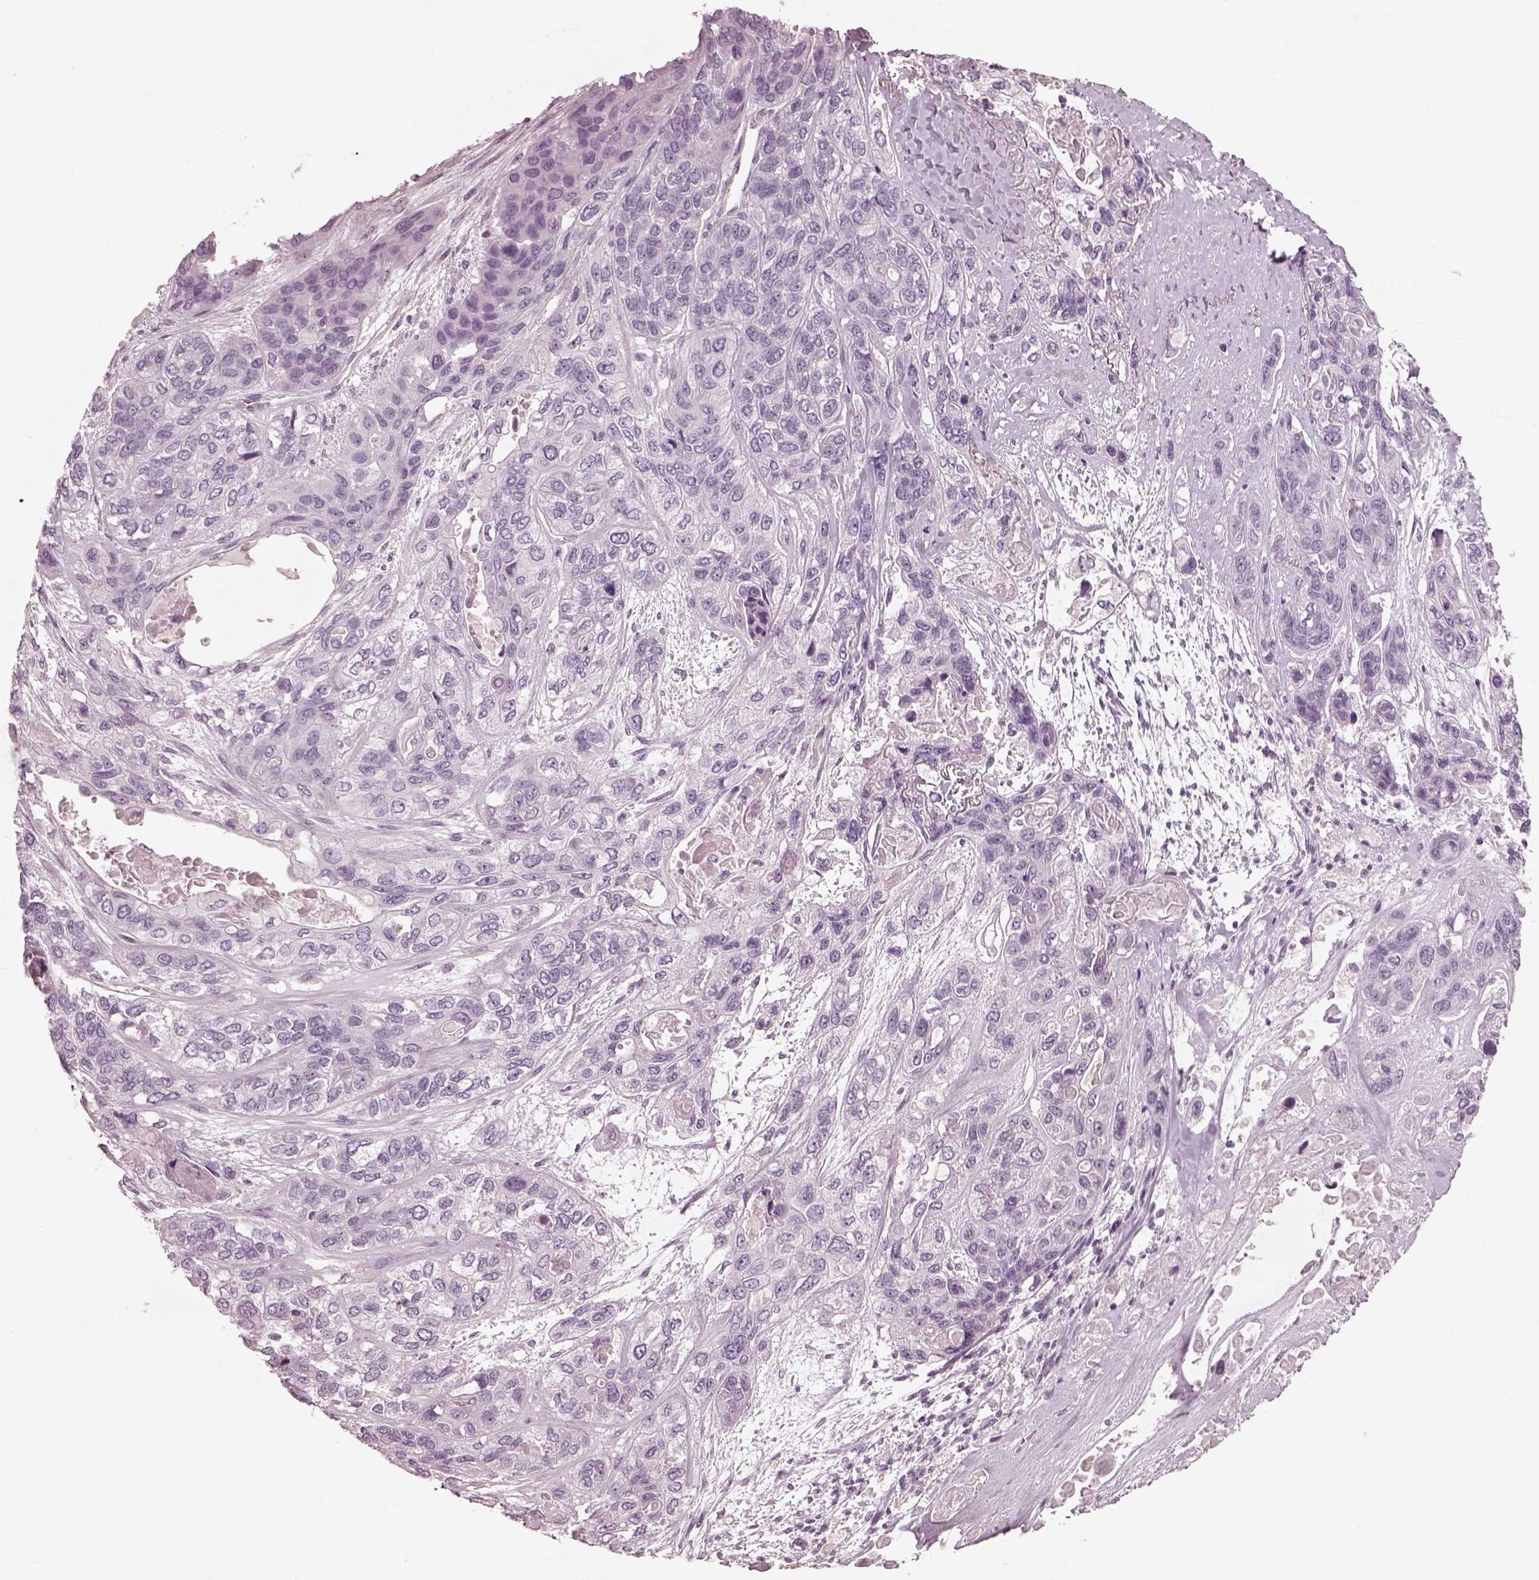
{"staining": {"intensity": "negative", "quantity": "none", "location": "none"}, "tissue": "lung cancer", "cell_type": "Tumor cells", "image_type": "cancer", "snomed": [{"axis": "morphology", "description": "Squamous cell carcinoma, NOS"}, {"axis": "topography", "description": "Lung"}], "caption": "Immunohistochemistry histopathology image of neoplastic tissue: human squamous cell carcinoma (lung) stained with DAB reveals no significant protein staining in tumor cells.", "gene": "EGR4", "patient": {"sex": "female", "age": 70}}